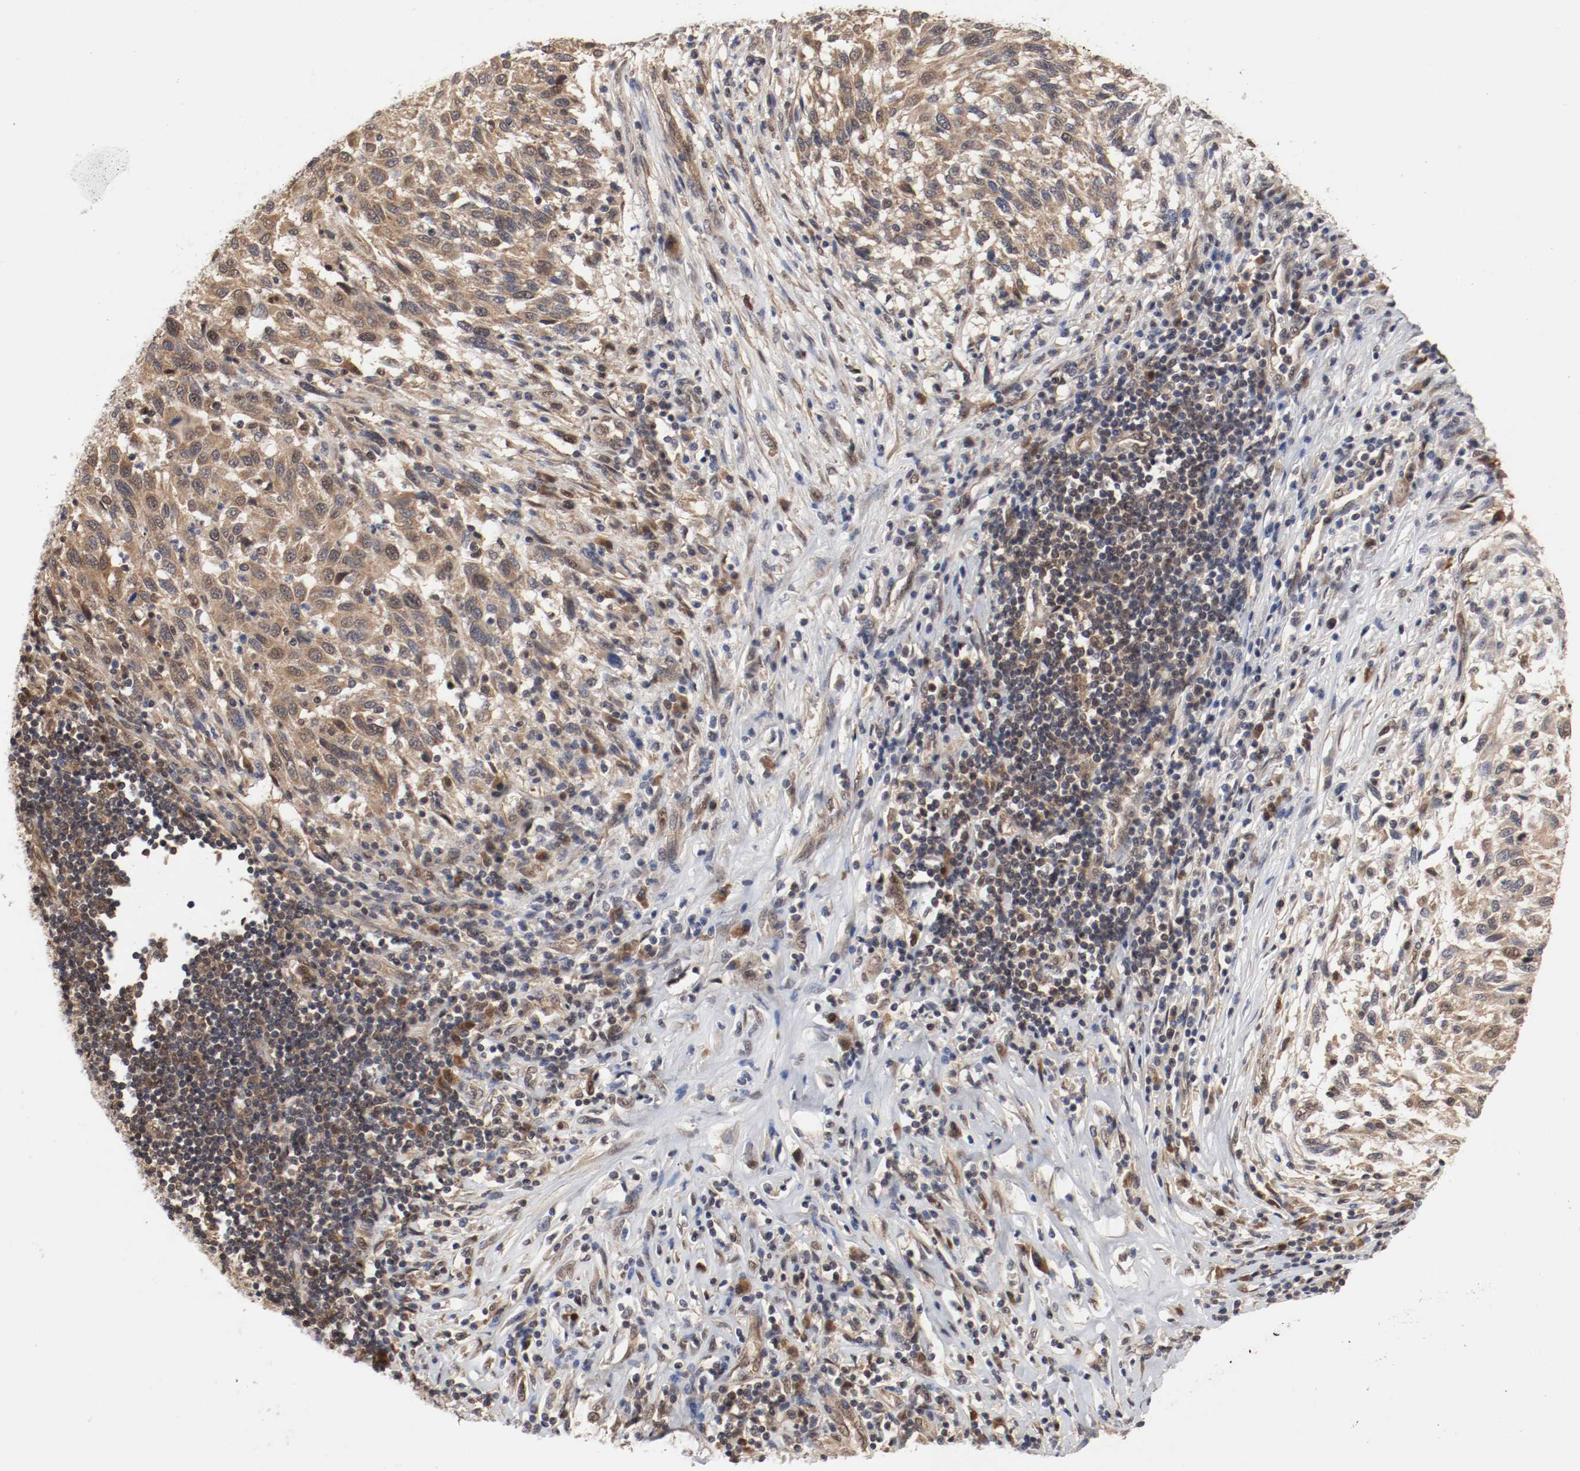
{"staining": {"intensity": "moderate", "quantity": ">75%", "location": "cytoplasmic/membranous"}, "tissue": "melanoma", "cell_type": "Tumor cells", "image_type": "cancer", "snomed": [{"axis": "morphology", "description": "Malignant melanoma, Metastatic site"}, {"axis": "topography", "description": "Lymph node"}], "caption": "Immunohistochemical staining of human malignant melanoma (metastatic site) exhibits moderate cytoplasmic/membranous protein expression in approximately >75% of tumor cells. Nuclei are stained in blue.", "gene": "AFG3L2", "patient": {"sex": "male", "age": 61}}